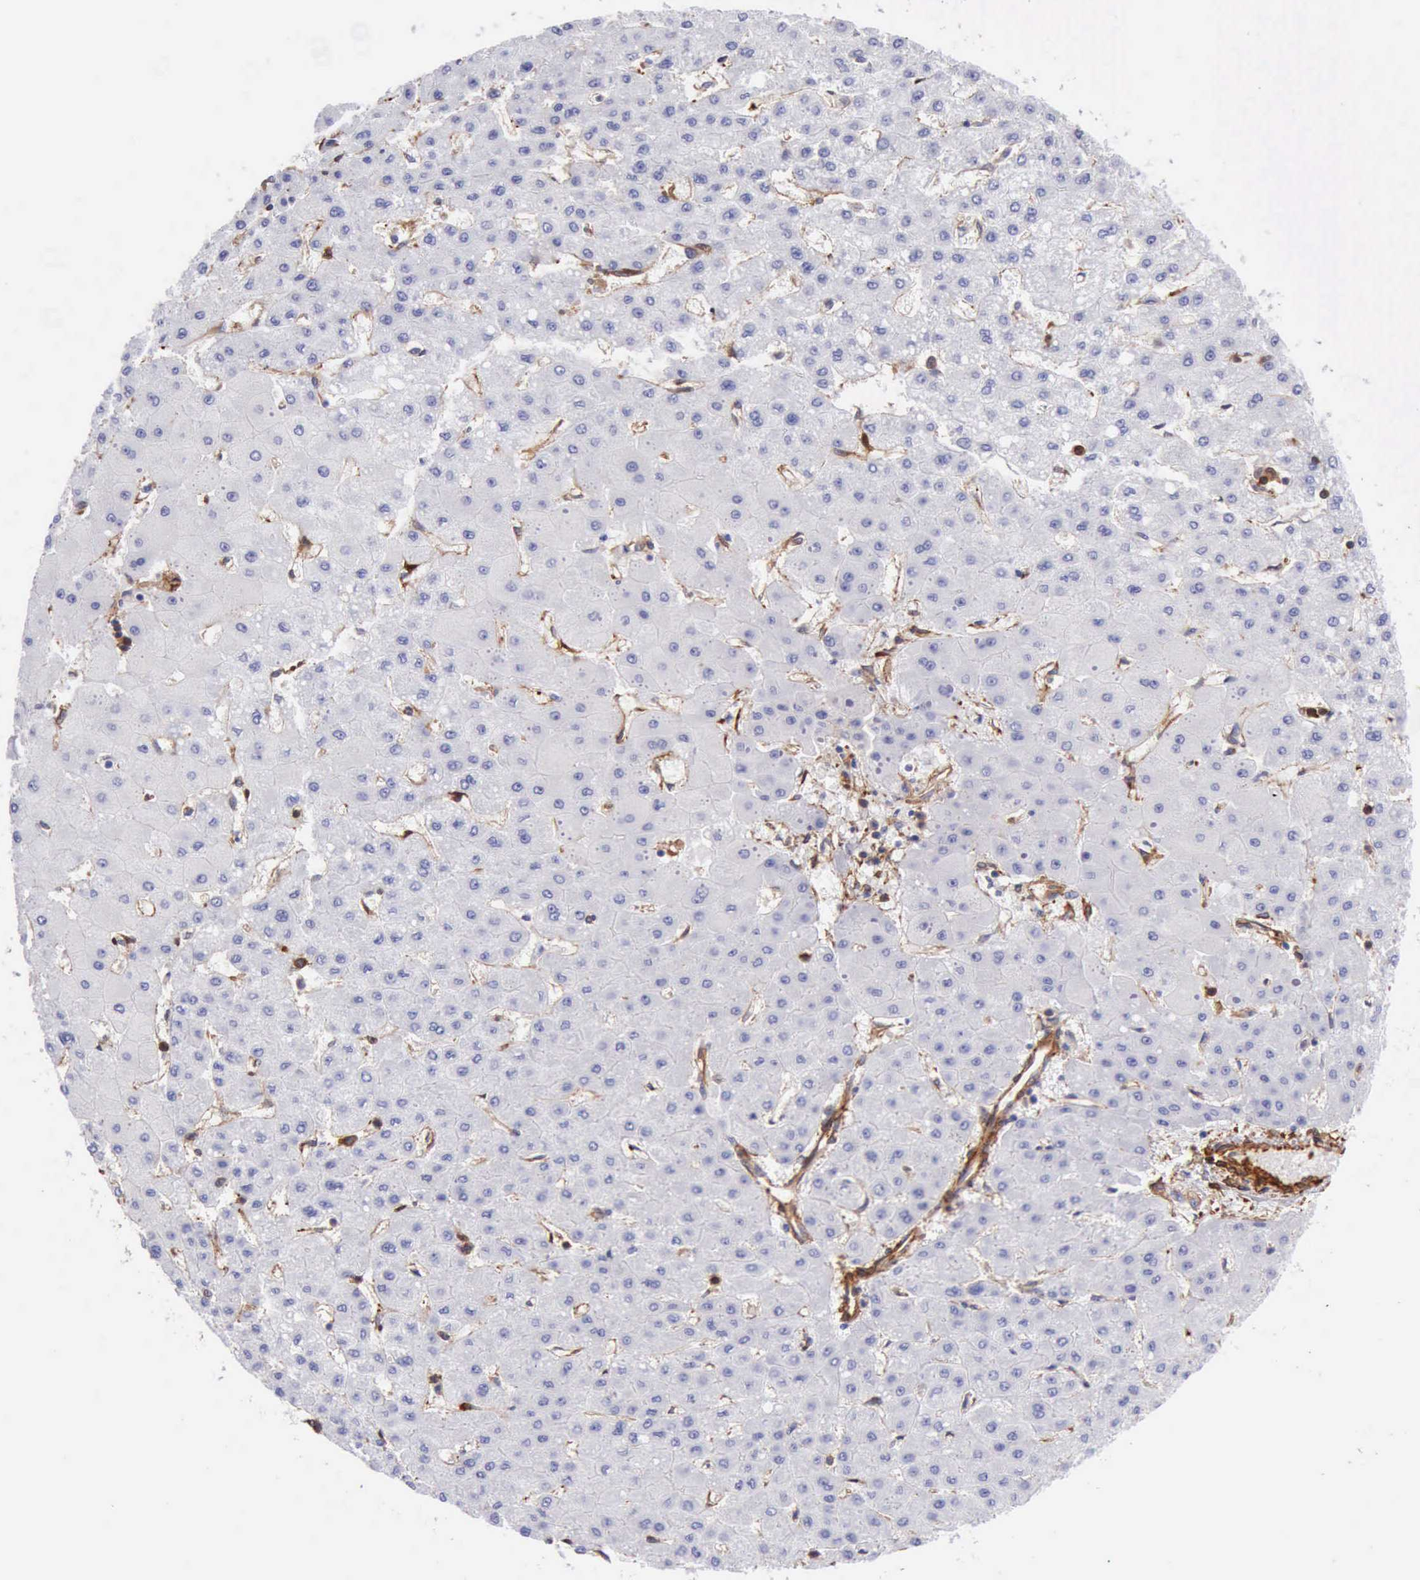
{"staining": {"intensity": "negative", "quantity": "none", "location": "none"}, "tissue": "liver cancer", "cell_type": "Tumor cells", "image_type": "cancer", "snomed": [{"axis": "morphology", "description": "Carcinoma, Hepatocellular, NOS"}, {"axis": "topography", "description": "Liver"}], "caption": "Image shows no significant protein staining in tumor cells of liver cancer (hepatocellular carcinoma).", "gene": "FLNA", "patient": {"sex": "female", "age": 52}}